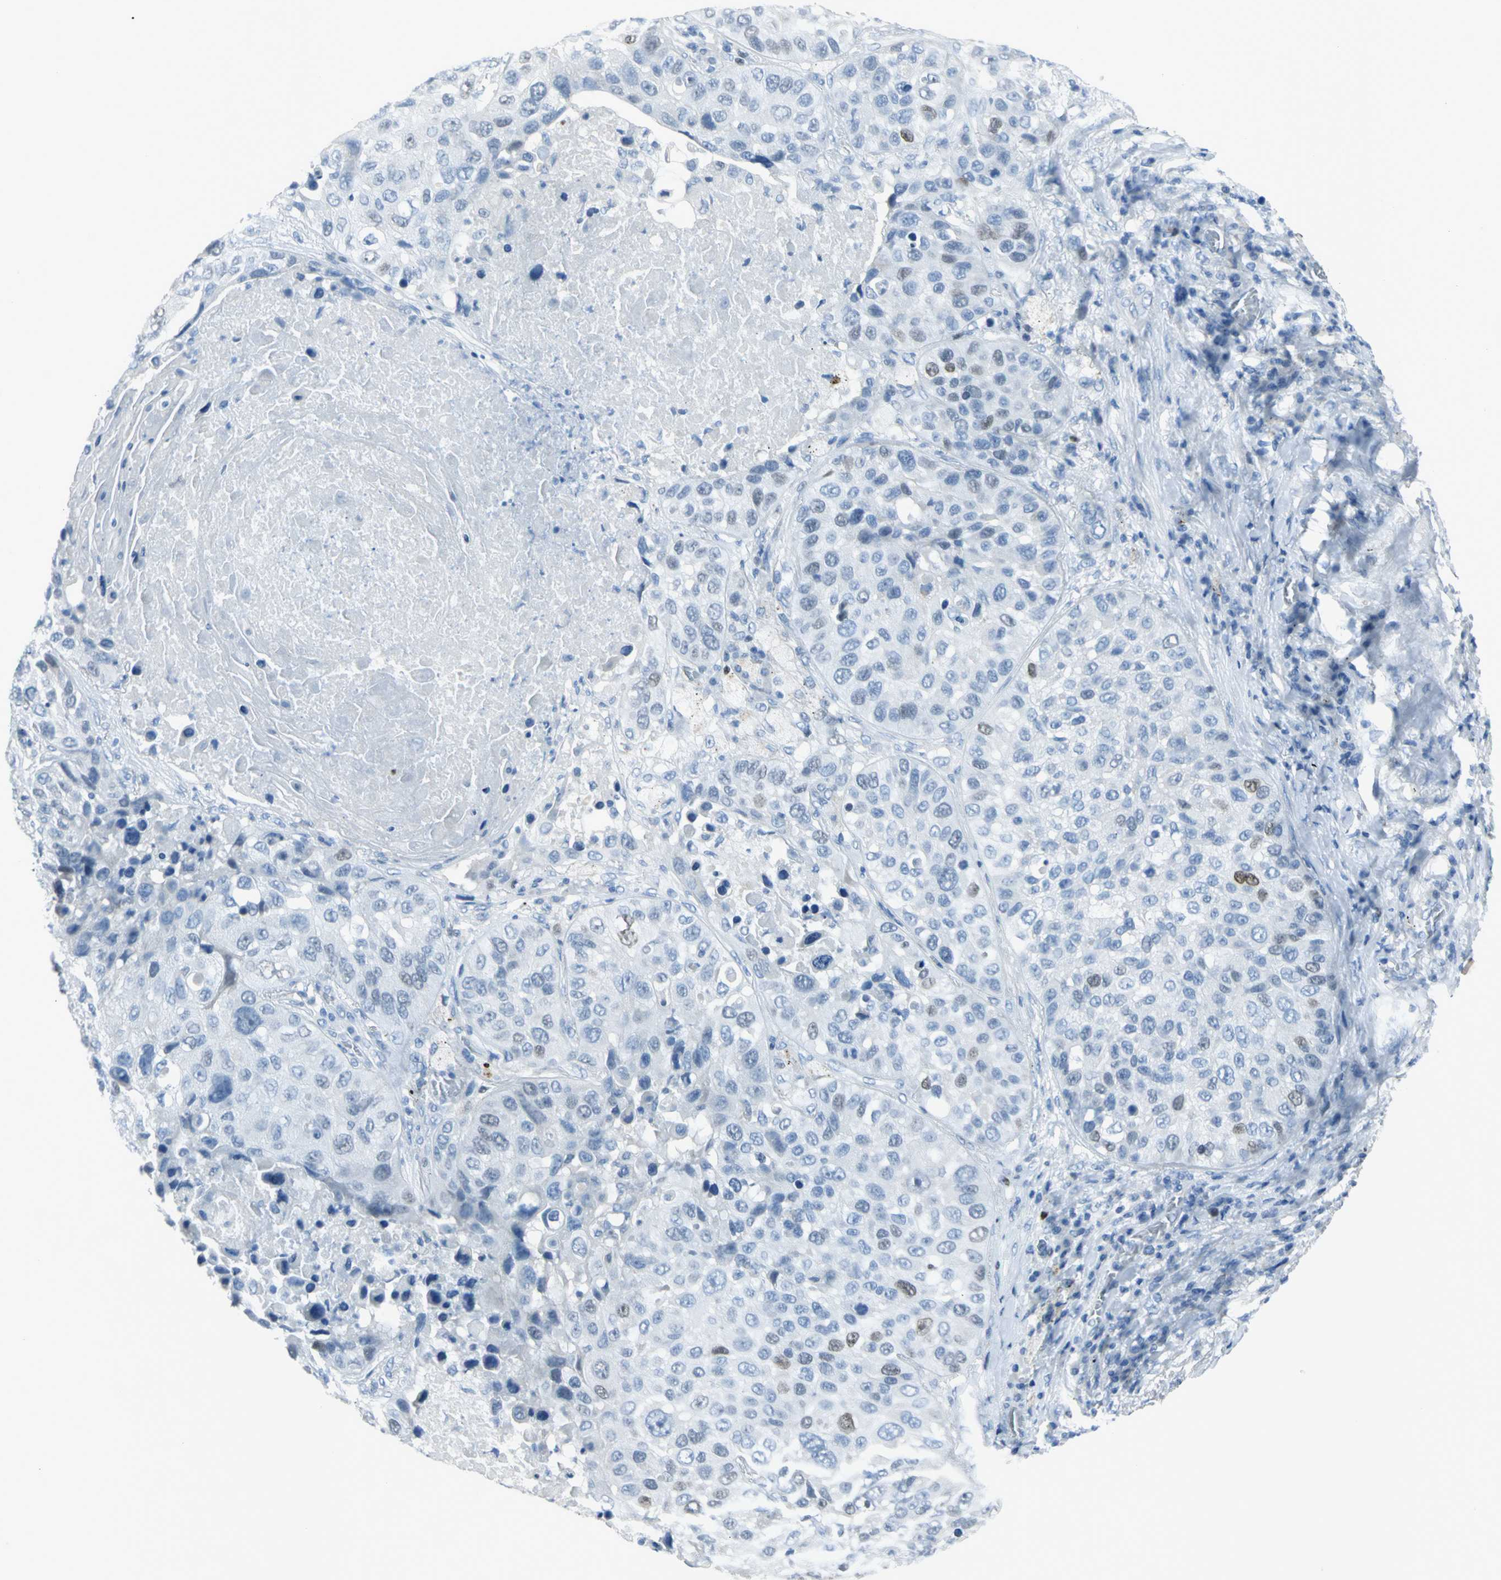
{"staining": {"intensity": "moderate", "quantity": "<25%", "location": "nuclear"}, "tissue": "lung cancer", "cell_type": "Tumor cells", "image_type": "cancer", "snomed": [{"axis": "morphology", "description": "Squamous cell carcinoma, NOS"}, {"axis": "topography", "description": "Lung"}], "caption": "Immunohistochemical staining of human squamous cell carcinoma (lung) reveals moderate nuclear protein positivity in approximately <25% of tumor cells. (IHC, brightfield microscopy, high magnification).", "gene": "MCM3", "patient": {"sex": "male", "age": 57}}